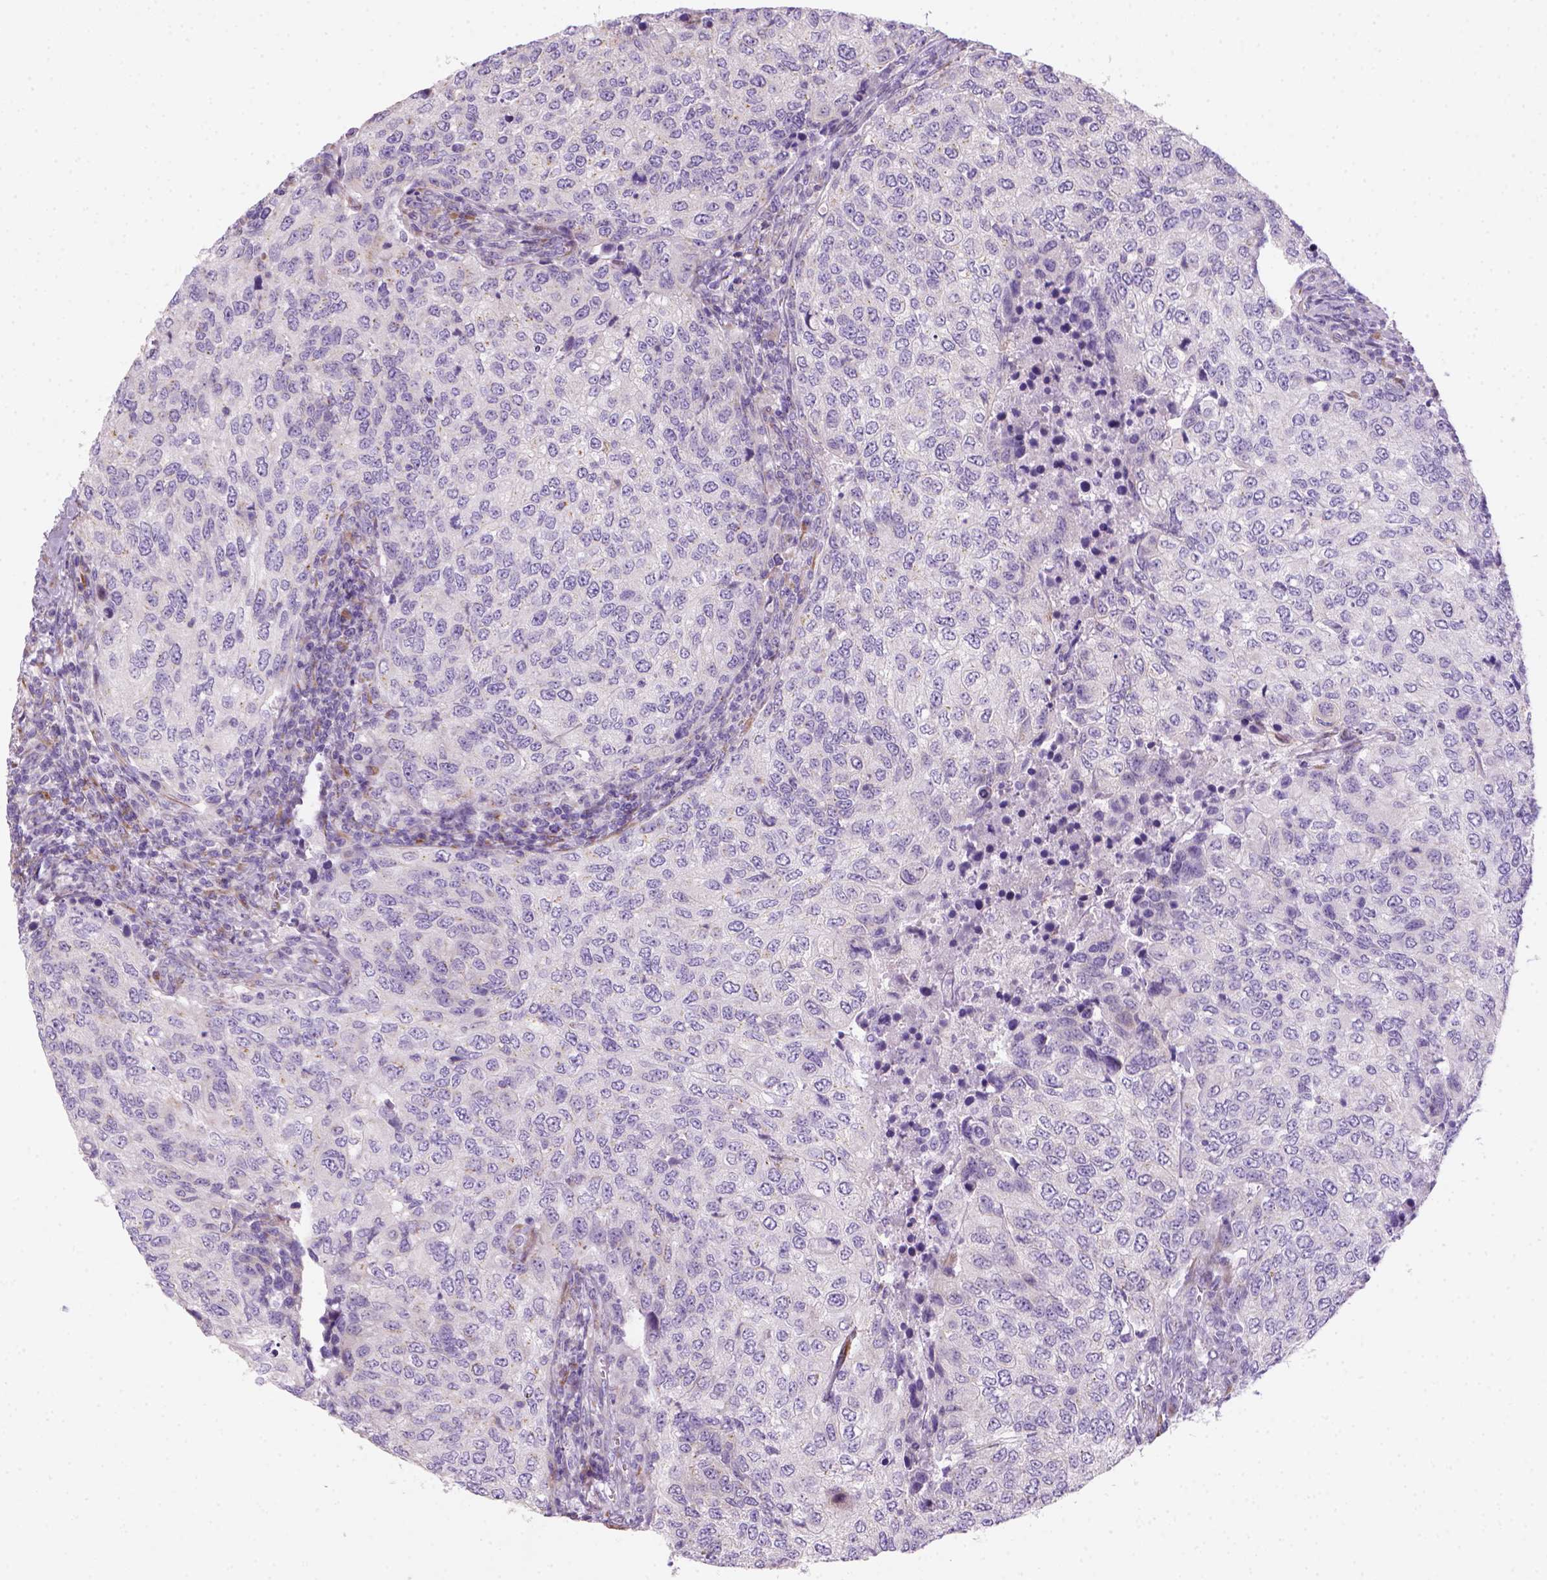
{"staining": {"intensity": "negative", "quantity": "none", "location": "none"}, "tissue": "urothelial cancer", "cell_type": "Tumor cells", "image_type": "cancer", "snomed": [{"axis": "morphology", "description": "Urothelial carcinoma, High grade"}, {"axis": "topography", "description": "Urinary bladder"}], "caption": "Tumor cells are negative for protein expression in human urothelial cancer.", "gene": "CES2", "patient": {"sex": "female", "age": 78}}